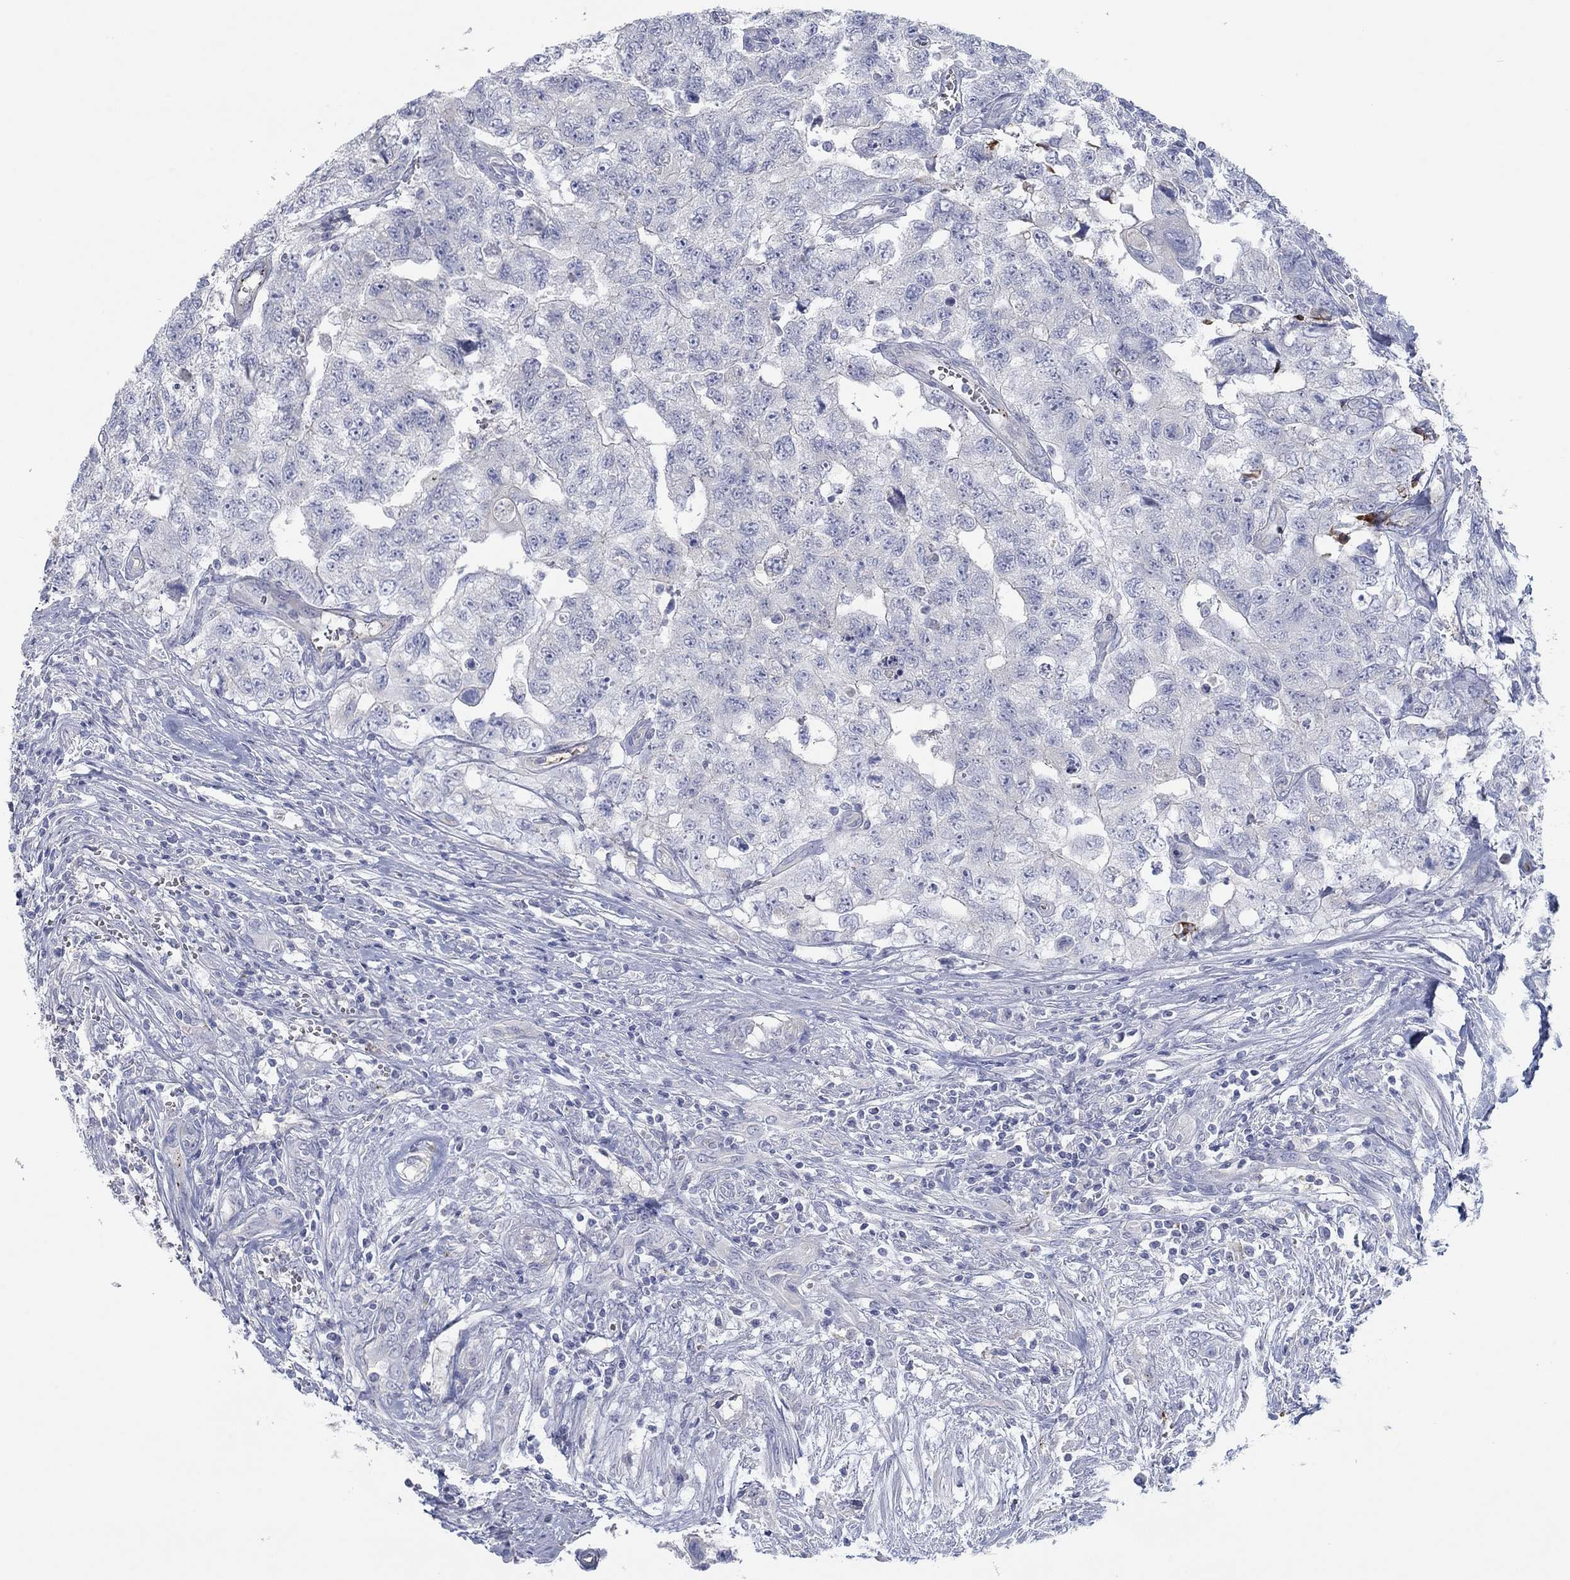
{"staining": {"intensity": "negative", "quantity": "none", "location": "none"}, "tissue": "testis cancer", "cell_type": "Tumor cells", "image_type": "cancer", "snomed": [{"axis": "morphology", "description": "Carcinoma, Embryonal, NOS"}, {"axis": "topography", "description": "Testis"}], "caption": "DAB (3,3'-diaminobenzidine) immunohistochemical staining of human testis cancer (embryonal carcinoma) shows no significant expression in tumor cells.", "gene": "APOC3", "patient": {"sex": "male", "age": 24}}